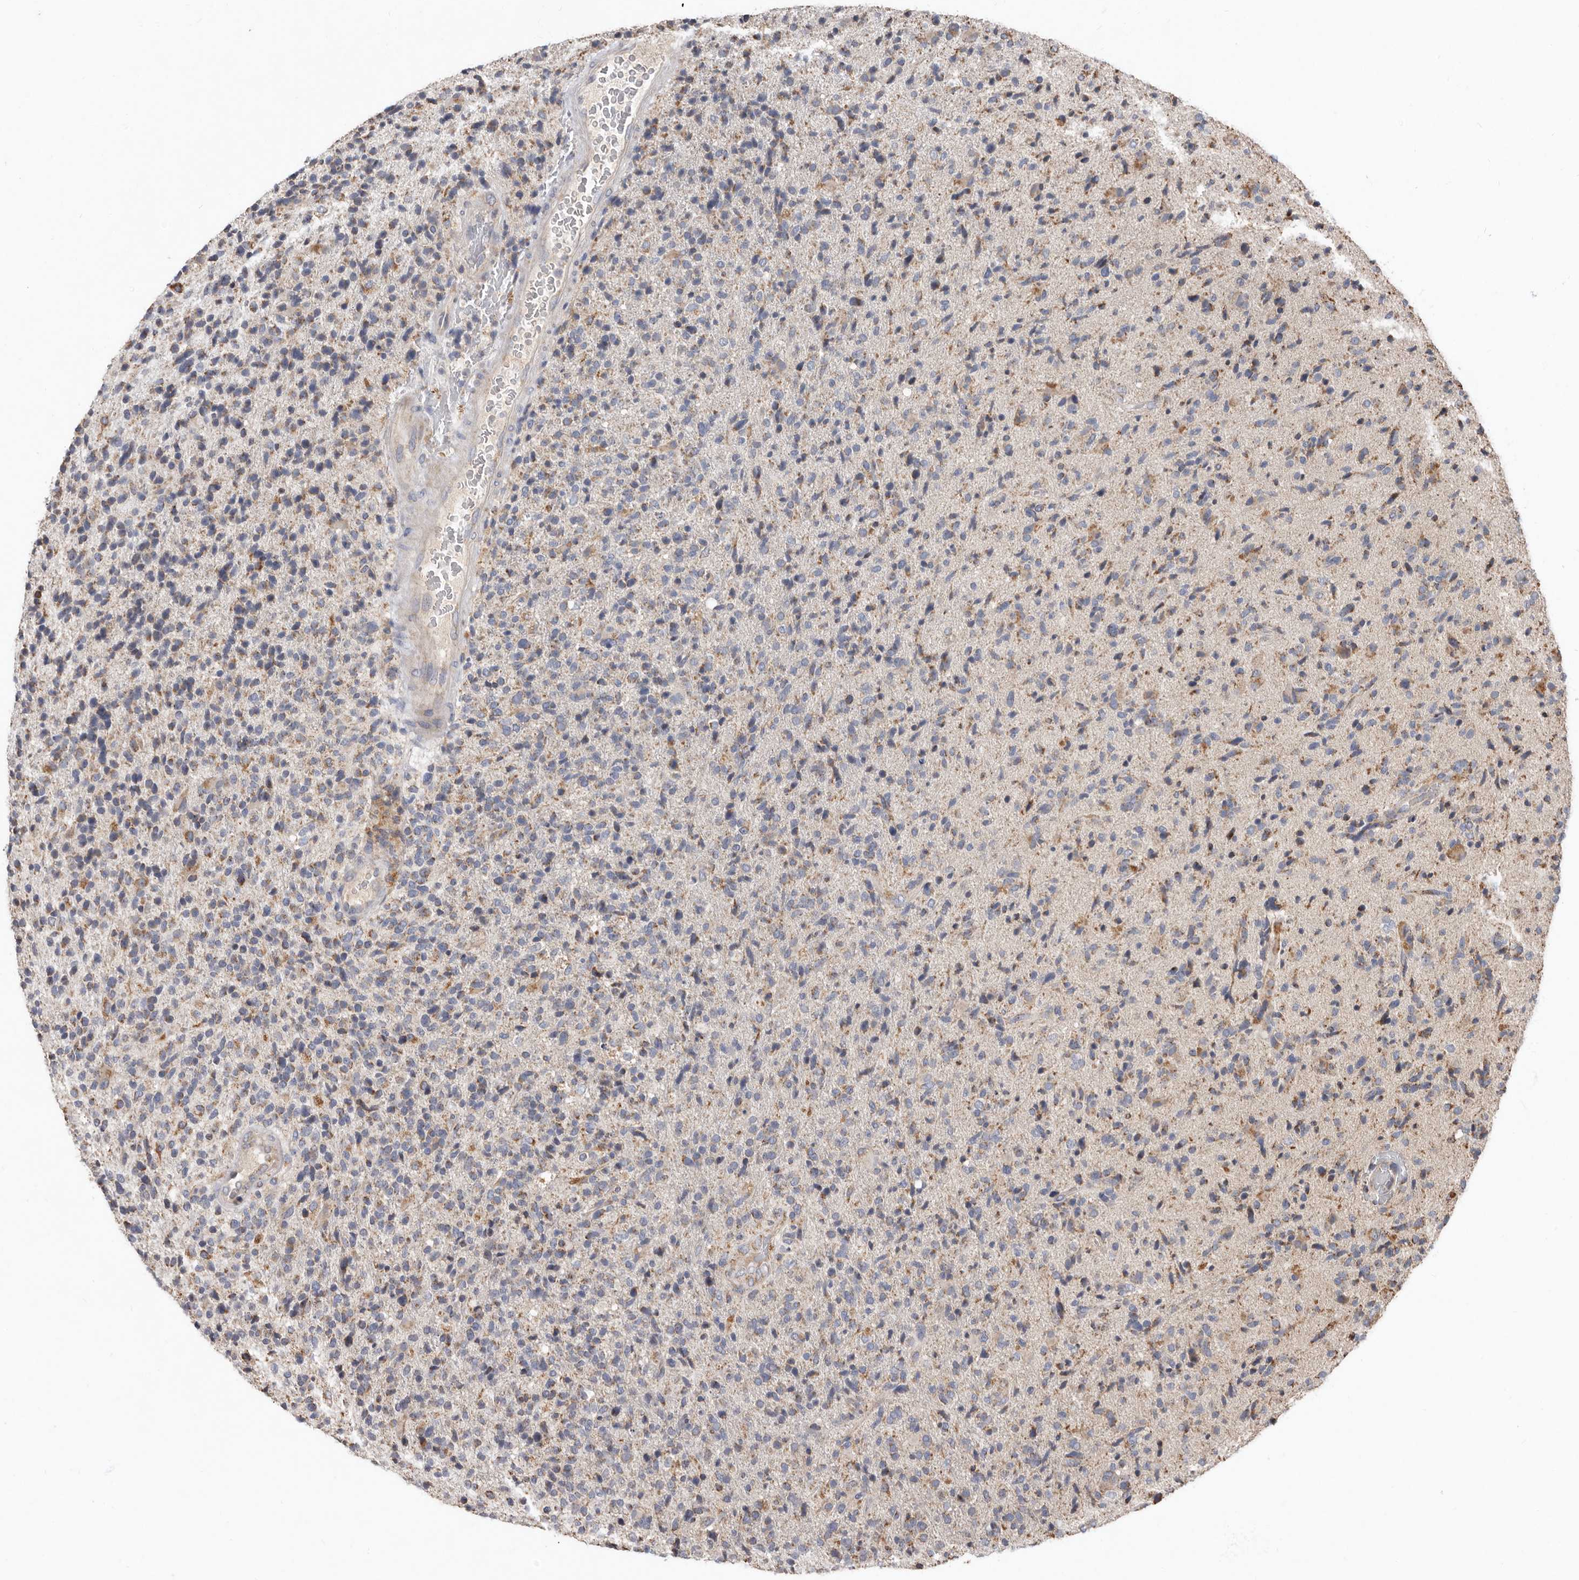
{"staining": {"intensity": "weak", "quantity": "<25%", "location": "cytoplasmic/membranous"}, "tissue": "glioma", "cell_type": "Tumor cells", "image_type": "cancer", "snomed": [{"axis": "morphology", "description": "Glioma, malignant, High grade"}, {"axis": "topography", "description": "Brain"}], "caption": "Glioma was stained to show a protein in brown. There is no significant positivity in tumor cells.", "gene": "KIF26B", "patient": {"sex": "male", "age": 72}}